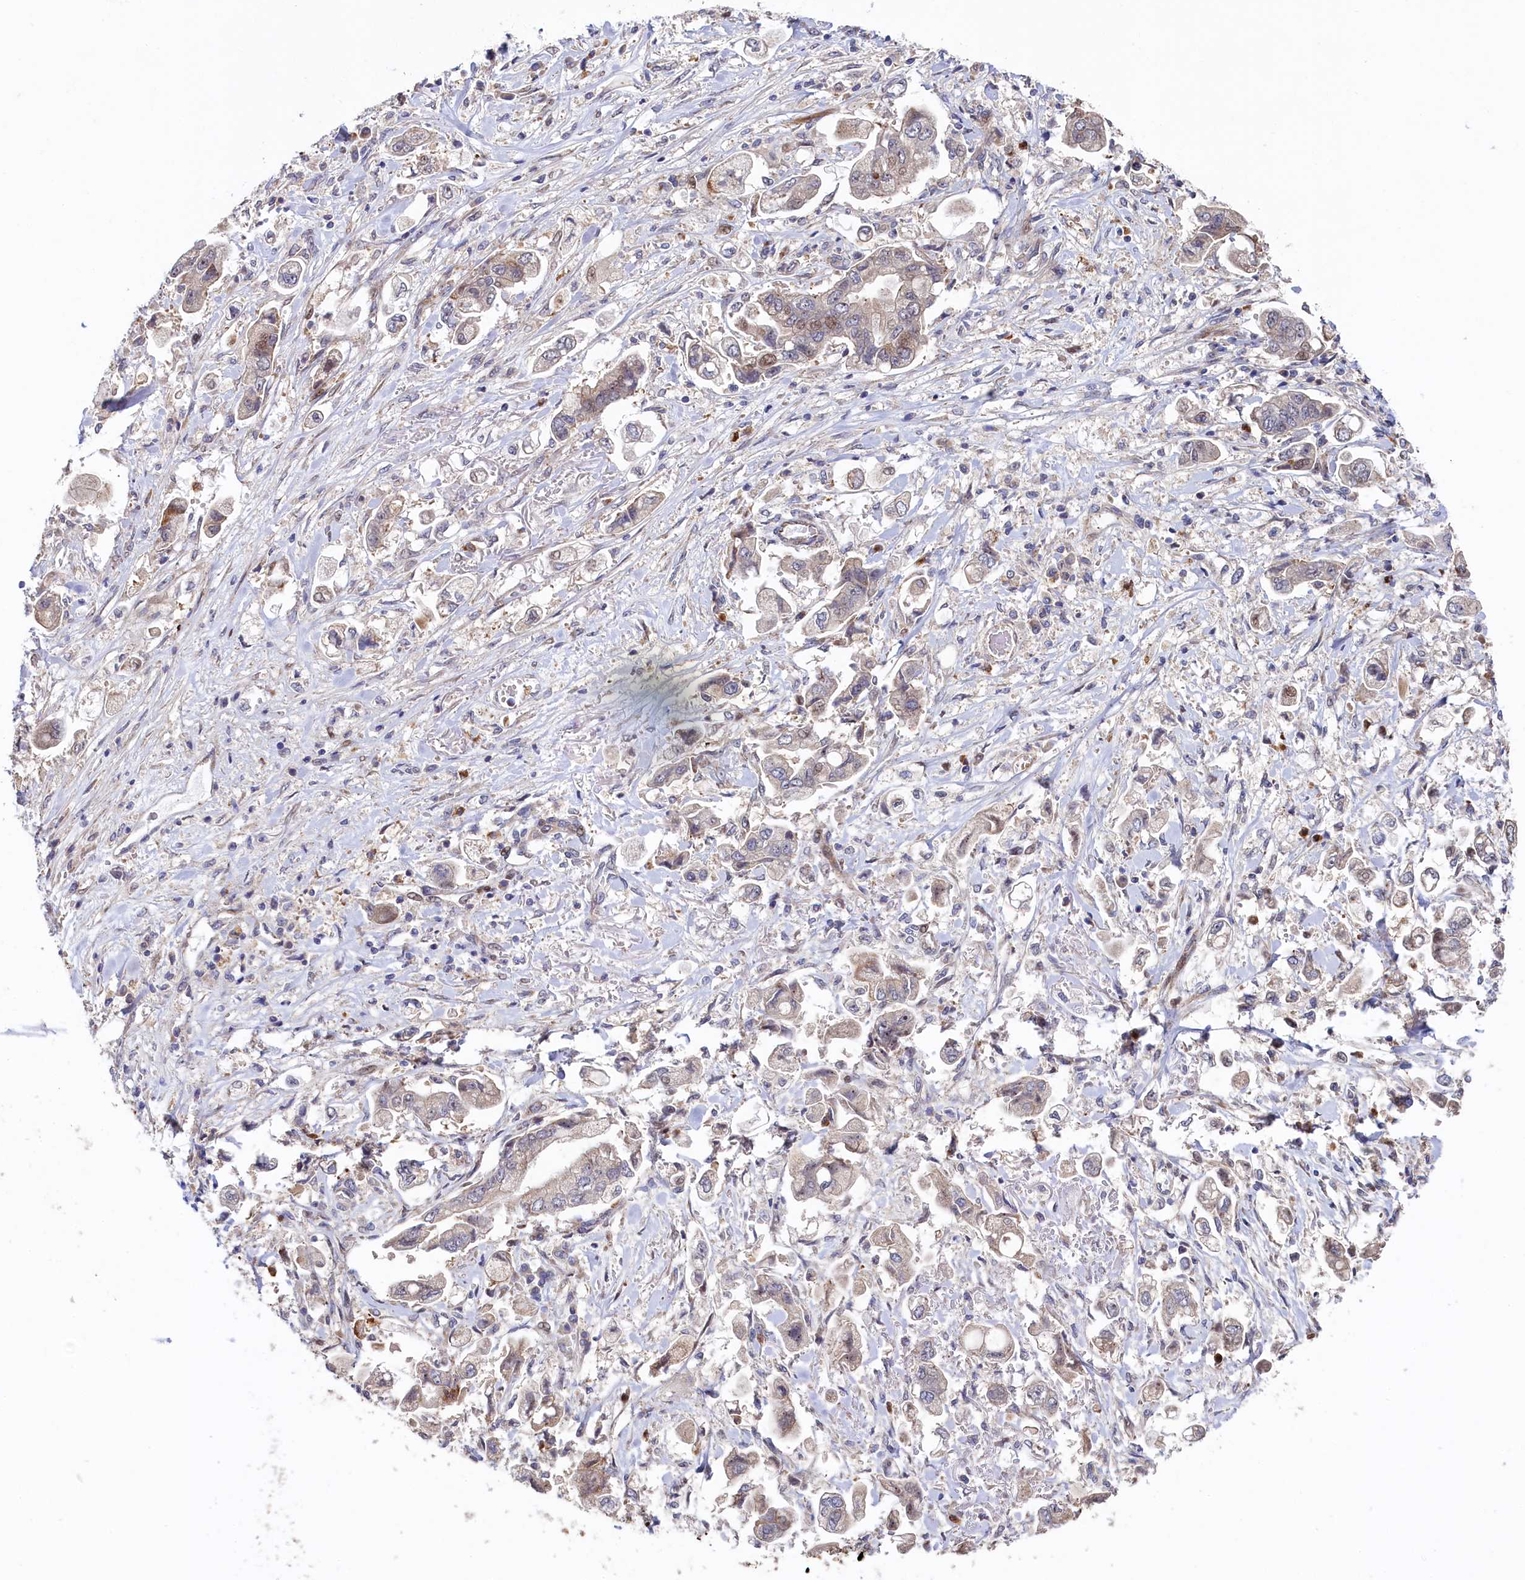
{"staining": {"intensity": "weak", "quantity": "<25%", "location": "cytoplasmic/membranous,nuclear"}, "tissue": "stomach cancer", "cell_type": "Tumor cells", "image_type": "cancer", "snomed": [{"axis": "morphology", "description": "Adenocarcinoma, NOS"}, {"axis": "topography", "description": "Stomach"}], "caption": "Tumor cells show no significant protein expression in stomach cancer (adenocarcinoma).", "gene": "PIK3C3", "patient": {"sex": "male", "age": 62}}